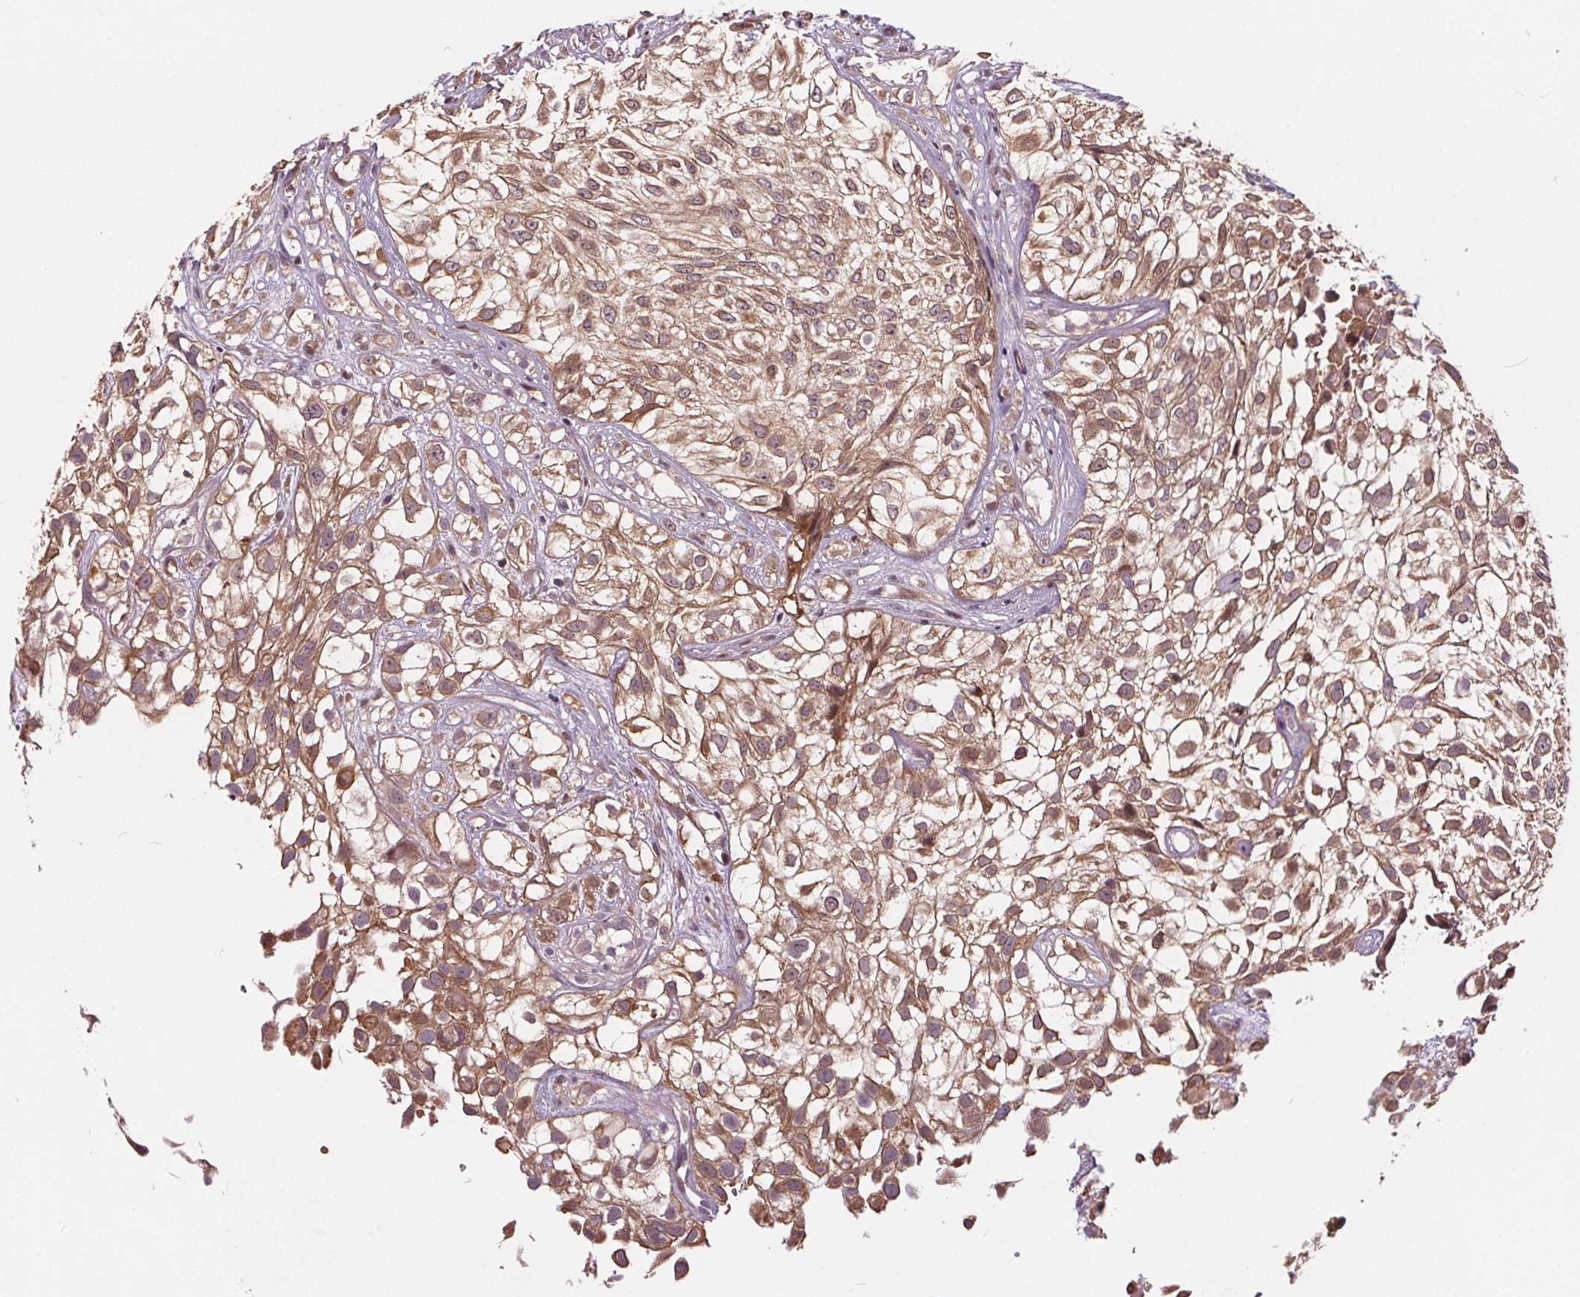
{"staining": {"intensity": "moderate", "quantity": ">75%", "location": "cytoplasmic/membranous,nuclear"}, "tissue": "urothelial cancer", "cell_type": "Tumor cells", "image_type": "cancer", "snomed": [{"axis": "morphology", "description": "Urothelial carcinoma, High grade"}, {"axis": "topography", "description": "Urinary bladder"}], "caption": "Urothelial carcinoma (high-grade) stained with DAB immunohistochemistry (IHC) exhibits medium levels of moderate cytoplasmic/membranous and nuclear positivity in approximately >75% of tumor cells.", "gene": "HIF1AN", "patient": {"sex": "male", "age": 56}}